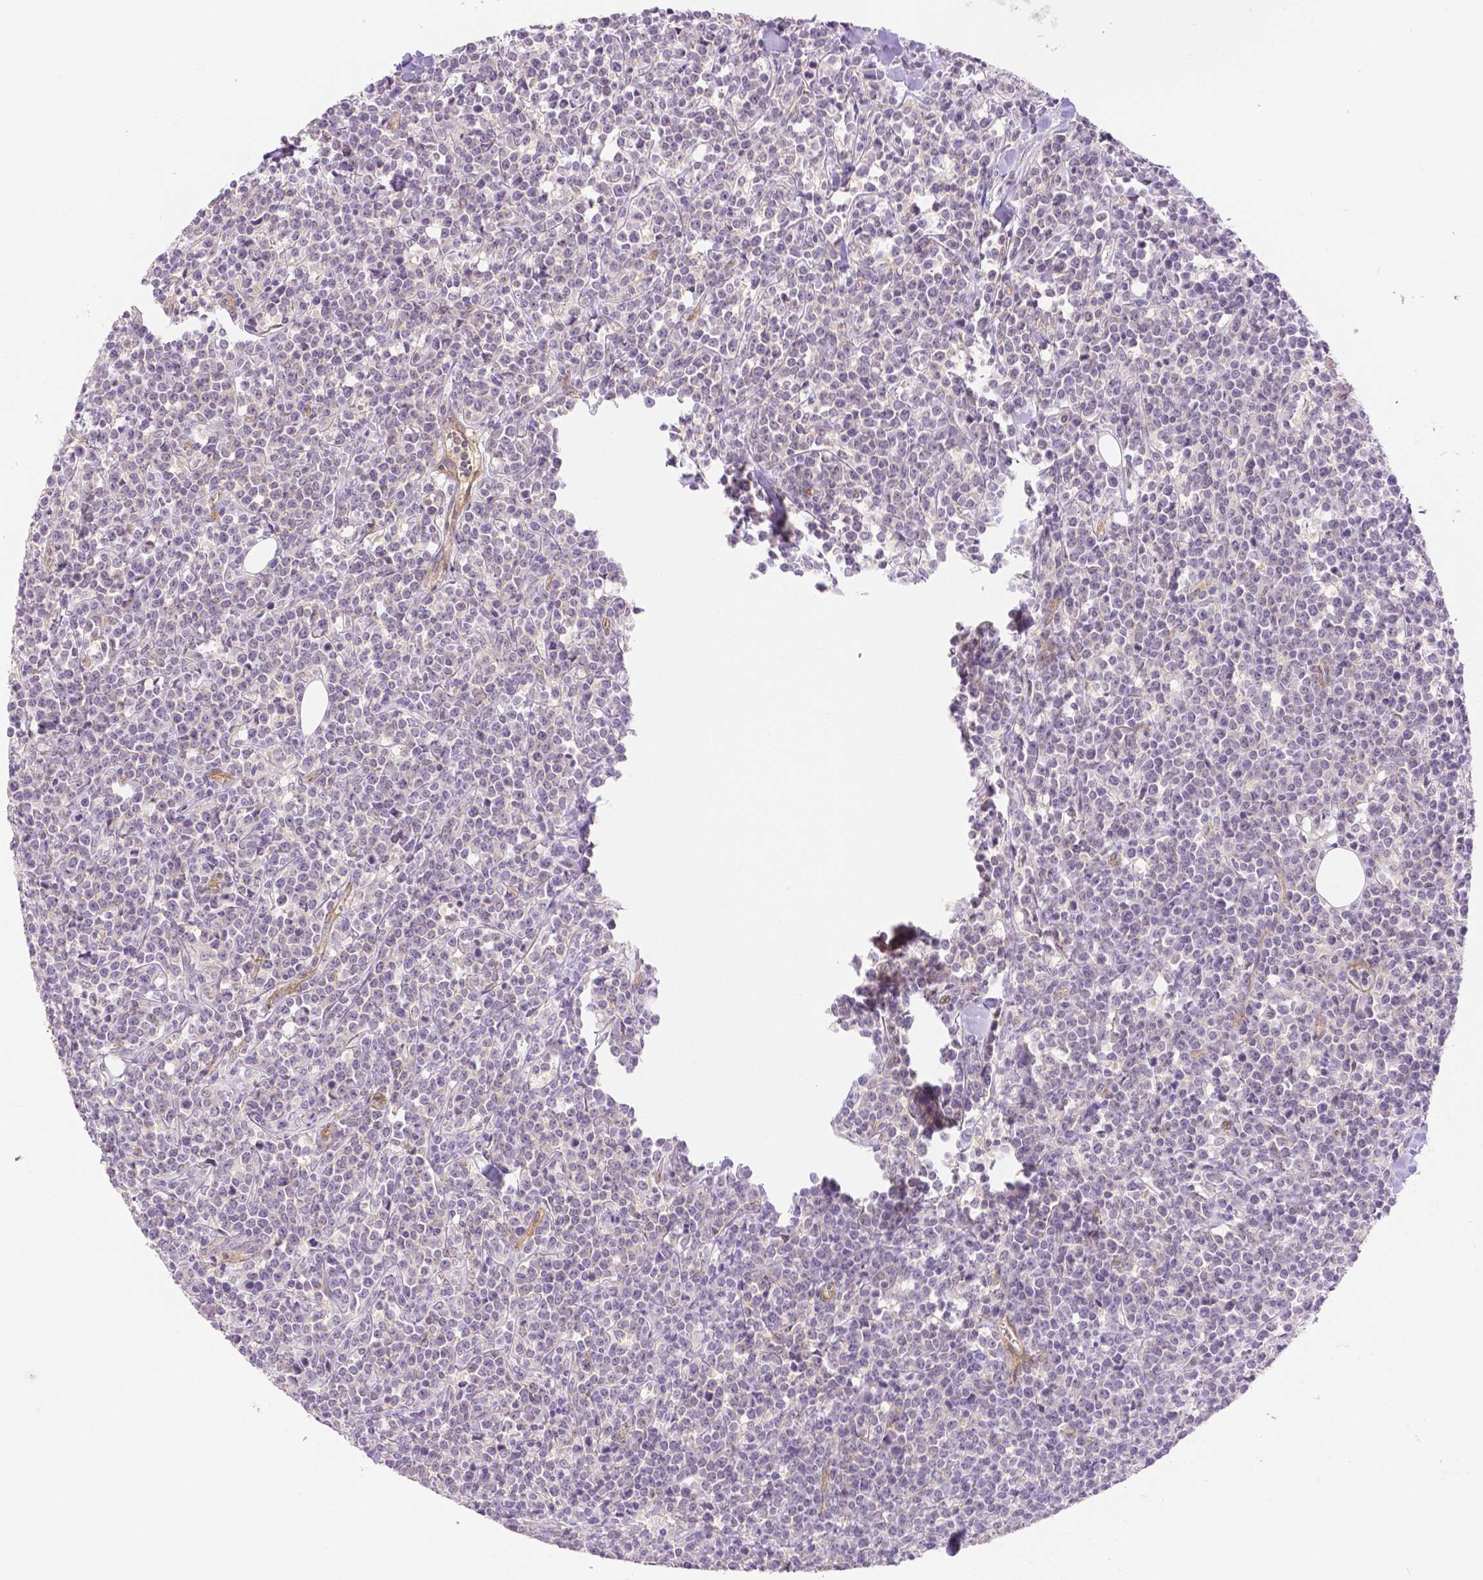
{"staining": {"intensity": "negative", "quantity": "none", "location": "none"}, "tissue": "lymphoma", "cell_type": "Tumor cells", "image_type": "cancer", "snomed": [{"axis": "morphology", "description": "Malignant lymphoma, non-Hodgkin's type, High grade"}, {"axis": "topography", "description": "Small intestine"}], "caption": "Tumor cells show no significant expression in lymphoma.", "gene": "THY1", "patient": {"sex": "female", "age": 56}}